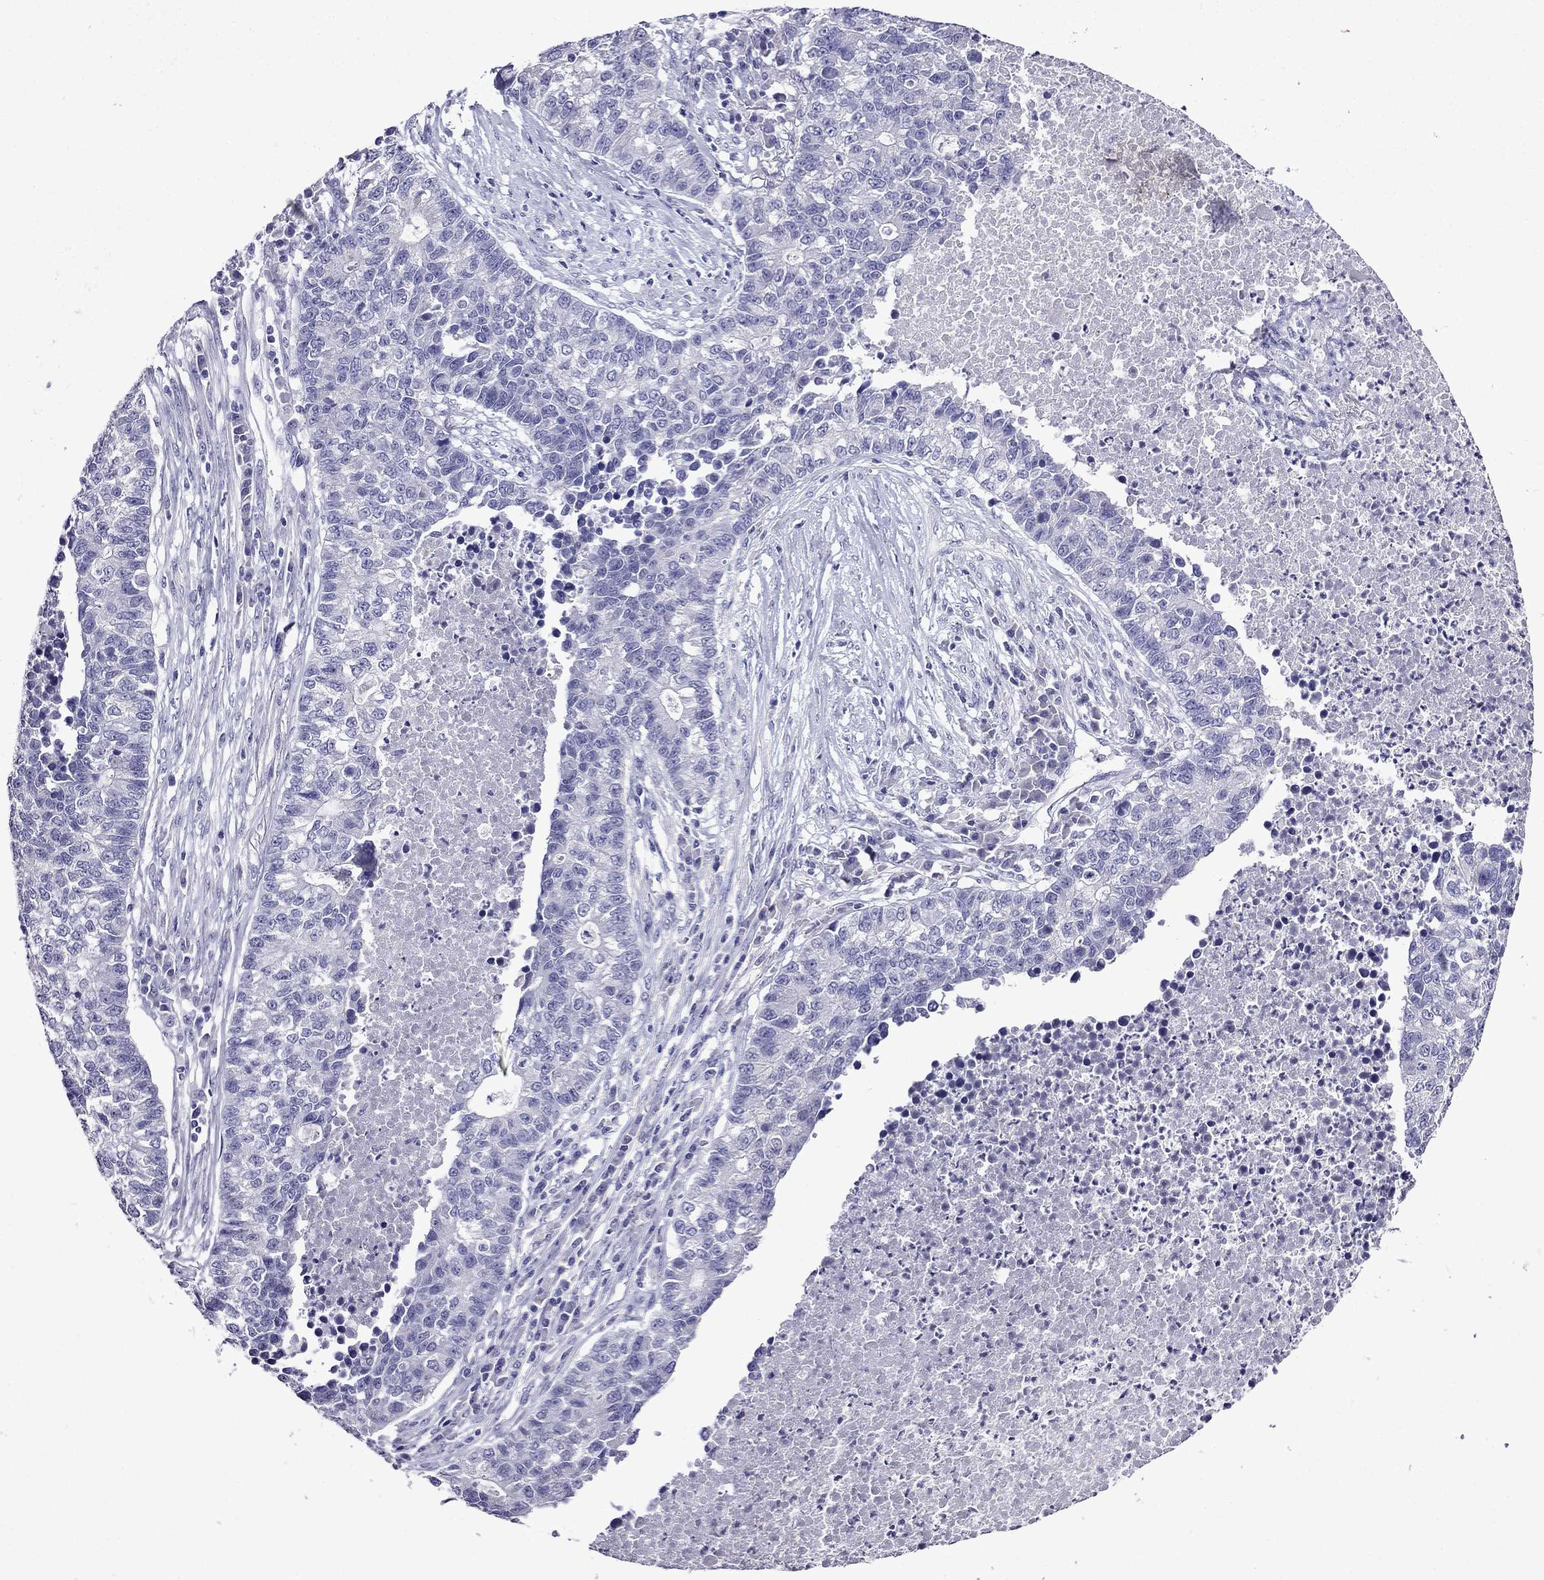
{"staining": {"intensity": "negative", "quantity": "none", "location": "none"}, "tissue": "lung cancer", "cell_type": "Tumor cells", "image_type": "cancer", "snomed": [{"axis": "morphology", "description": "Adenocarcinoma, NOS"}, {"axis": "topography", "description": "Lung"}], "caption": "Immunohistochemical staining of human lung adenocarcinoma shows no significant positivity in tumor cells.", "gene": "DNAH17", "patient": {"sex": "male", "age": 57}}